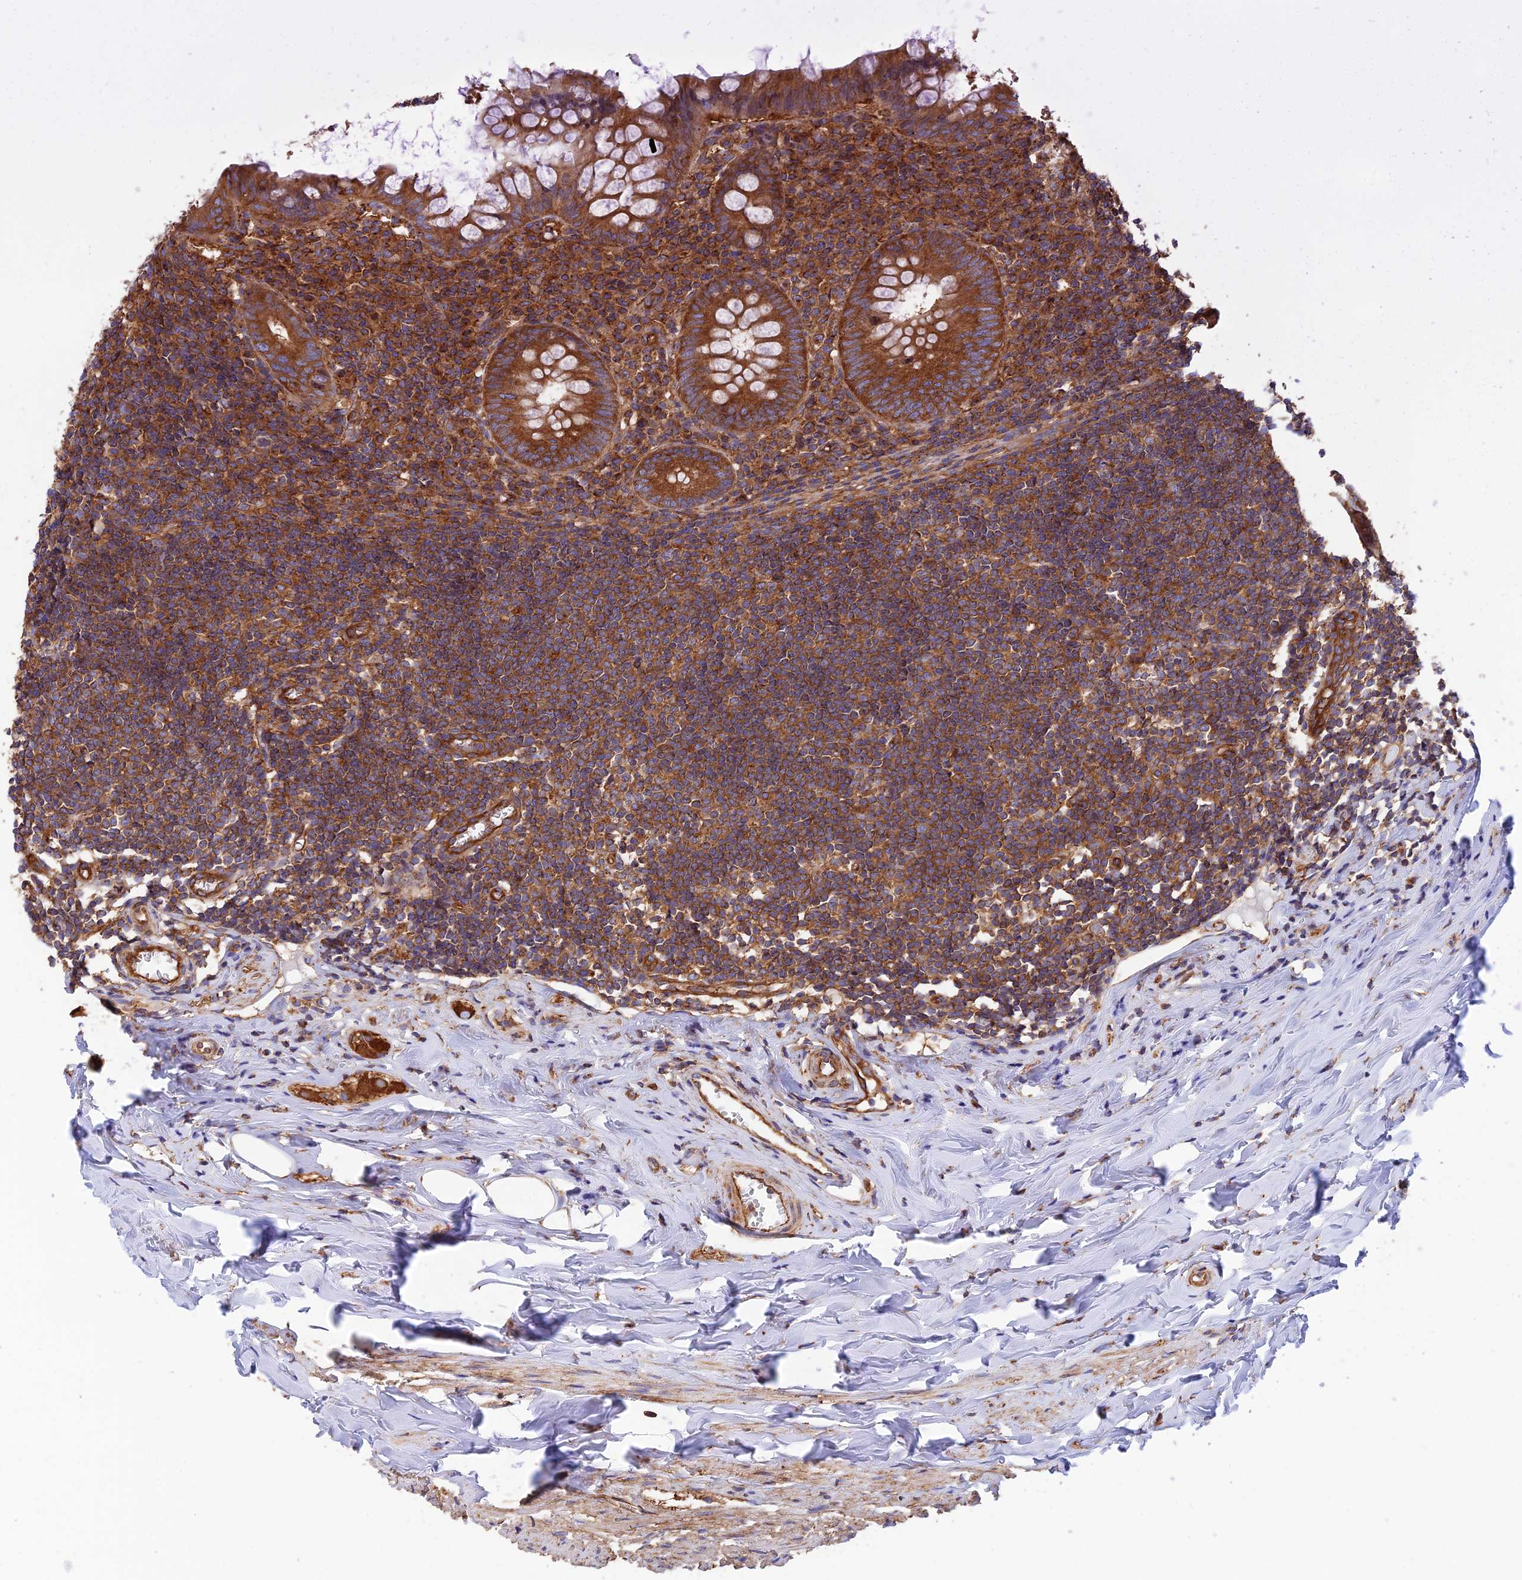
{"staining": {"intensity": "strong", "quantity": ">75%", "location": "cytoplasmic/membranous"}, "tissue": "appendix", "cell_type": "Glandular cells", "image_type": "normal", "snomed": [{"axis": "morphology", "description": "Normal tissue, NOS"}, {"axis": "topography", "description": "Appendix"}], "caption": "Immunohistochemistry (IHC) (DAB (3,3'-diaminobenzidine)) staining of unremarkable appendix demonstrates strong cytoplasmic/membranous protein expression in about >75% of glandular cells. The protein of interest is shown in brown color, while the nuclei are stained blue.", "gene": "DCTN2", "patient": {"sex": "female", "age": 51}}